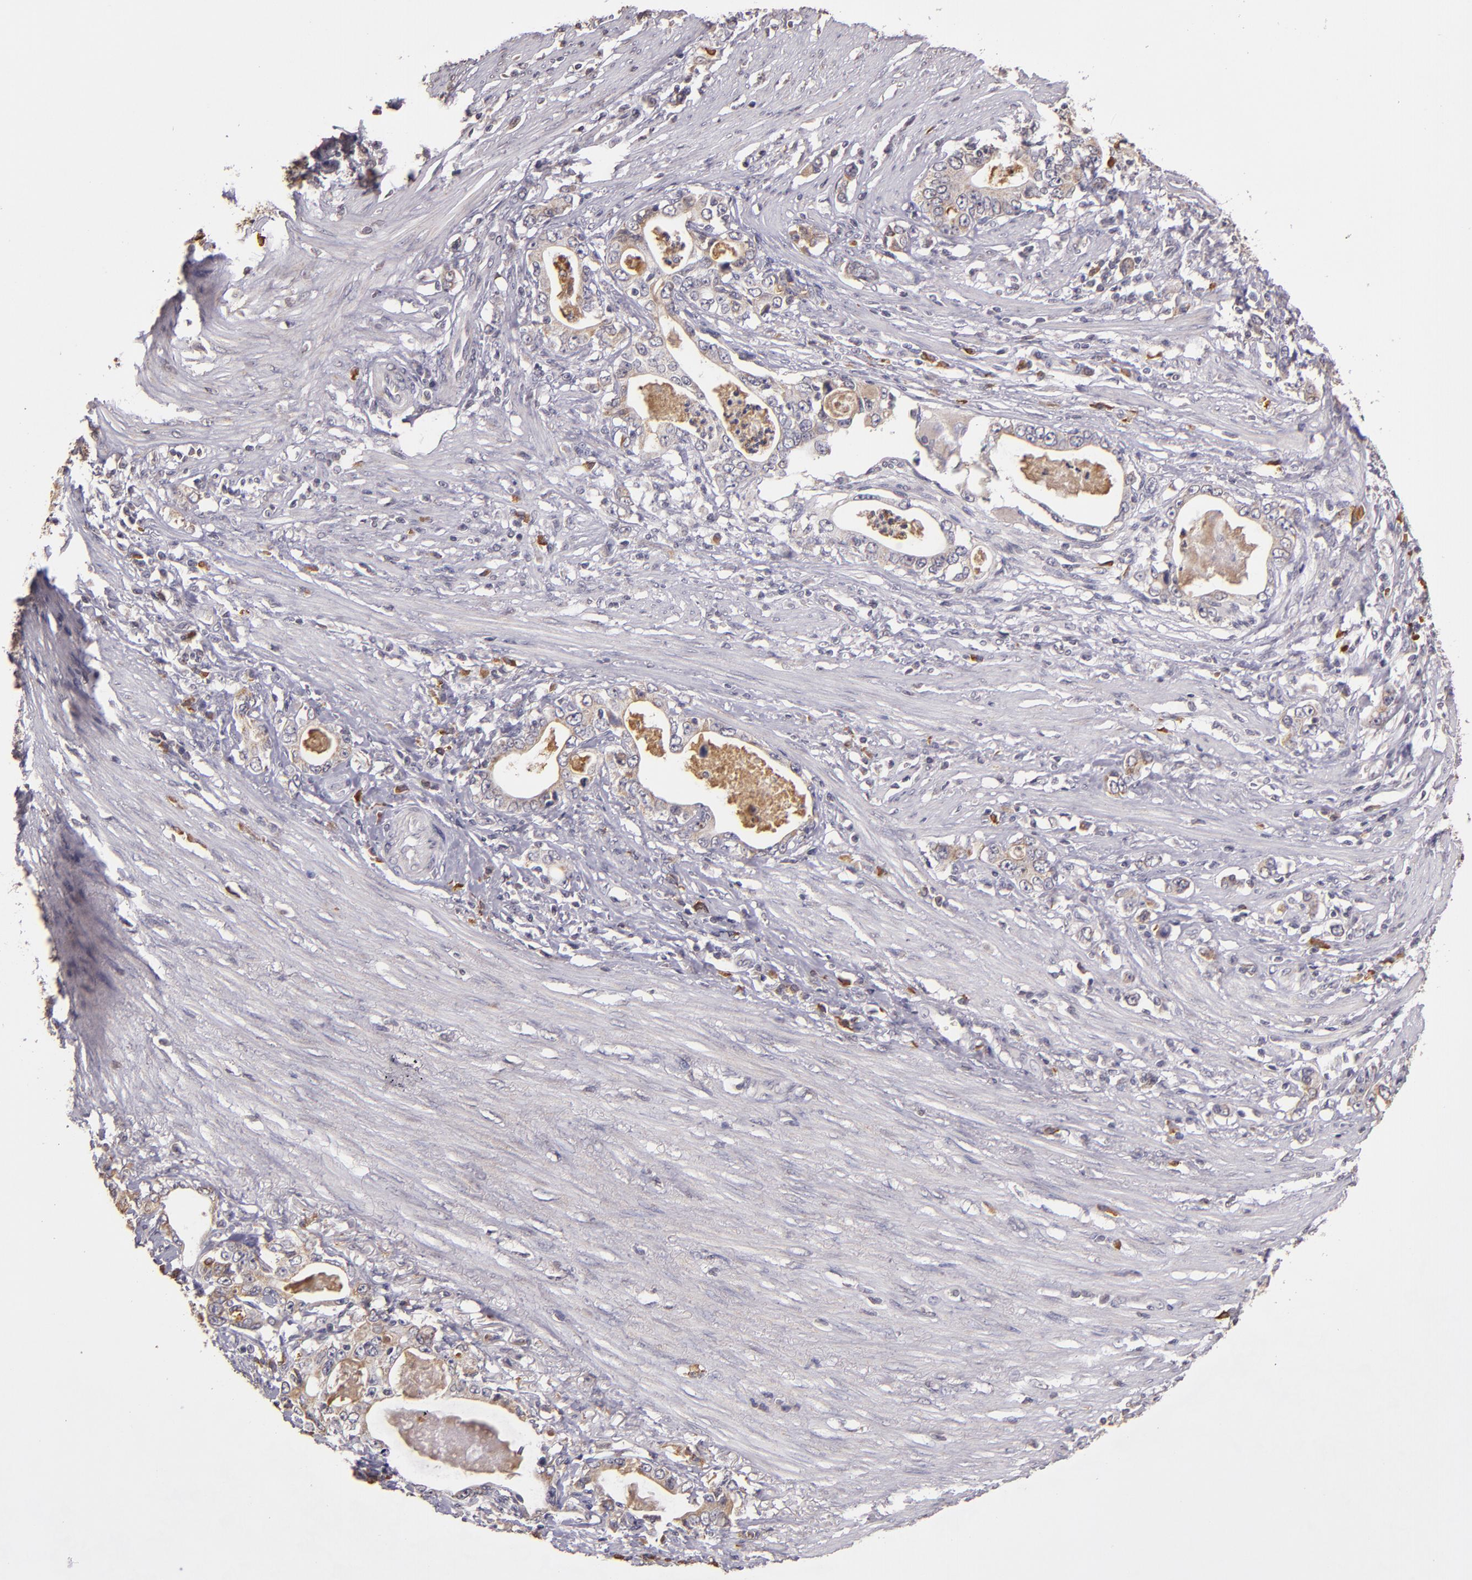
{"staining": {"intensity": "weak", "quantity": "25%-75%", "location": "cytoplasmic/membranous"}, "tissue": "stomach cancer", "cell_type": "Tumor cells", "image_type": "cancer", "snomed": [{"axis": "morphology", "description": "Adenocarcinoma, NOS"}, {"axis": "topography", "description": "Stomach, lower"}], "caption": "This is an image of immunohistochemistry staining of stomach cancer (adenocarcinoma), which shows weak staining in the cytoplasmic/membranous of tumor cells.", "gene": "ABL1", "patient": {"sex": "female", "age": 72}}